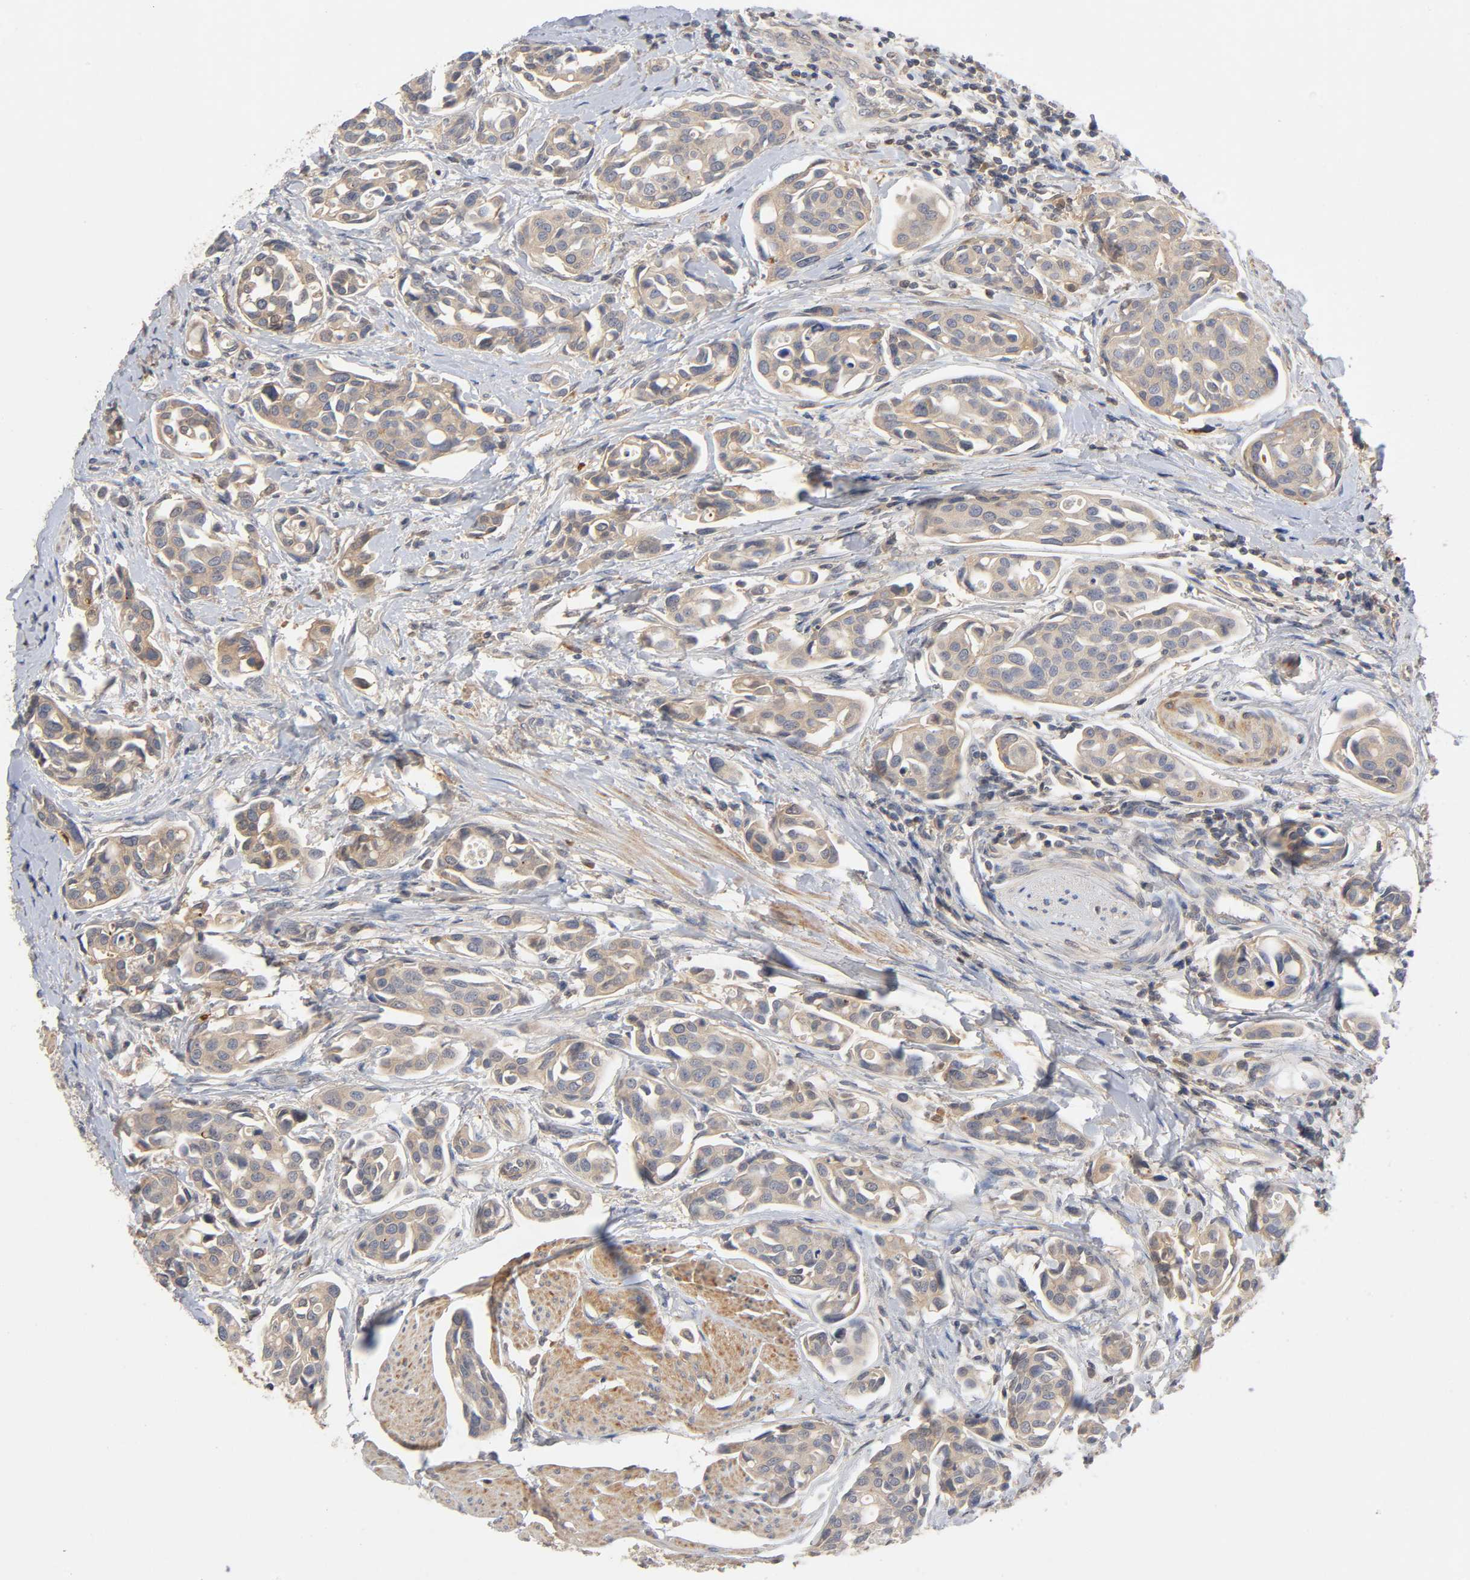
{"staining": {"intensity": "moderate", "quantity": ">75%", "location": "cytoplasmic/membranous"}, "tissue": "urothelial cancer", "cell_type": "Tumor cells", "image_type": "cancer", "snomed": [{"axis": "morphology", "description": "Urothelial carcinoma, High grade"}, {"axis": "topography", "description": "Urinary bladder"}], "caption": "This is an image of immunohistochemistry staining of urothelial cancer, which shows moderate staining in the cytoplasmic/membranous of tumor cells.", "gene": "CPB2", "patient": {"sex": "male", "age": 78}}